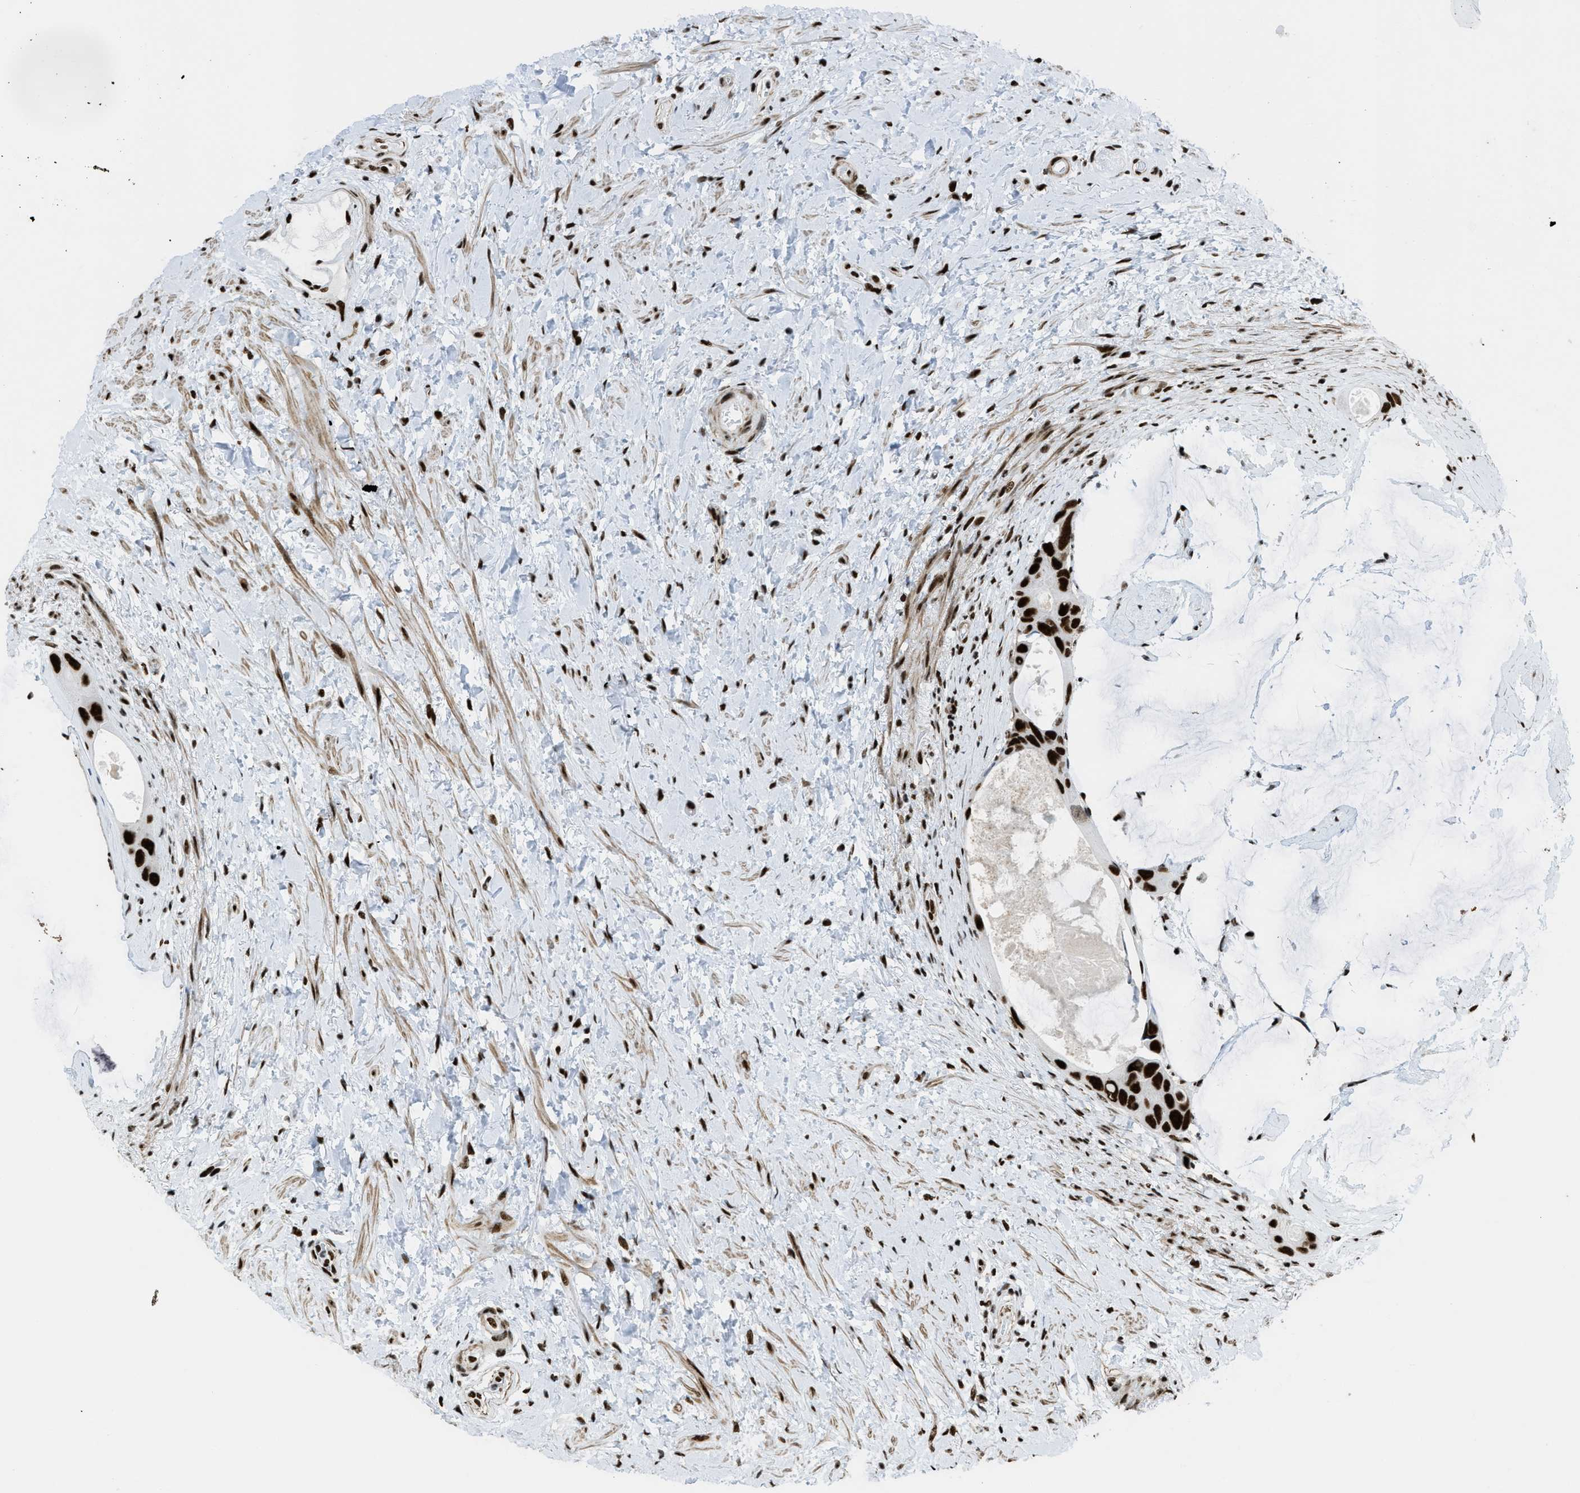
{"staining": {"intensity": "strong", "quantity": ">75%", "location": "nuclear"}, "tissue": "colorectal cancer", "cell_type": "Tumor cells", "image_type": "cancer", "snomed": [{"axis": "morphology", "description": "Adenocarcinoma, NOS"}, {"axis": "topography", "description": "Rectum"}], "caption": "Colorectal adenocarcinoma stained with DAB immunohistochemistry (IHC) reveals high levels of strong nuclear expression in about >75% of tumor cells.", "gene": "ZNF207", "patient": {"sex": "male", "age": 51}}